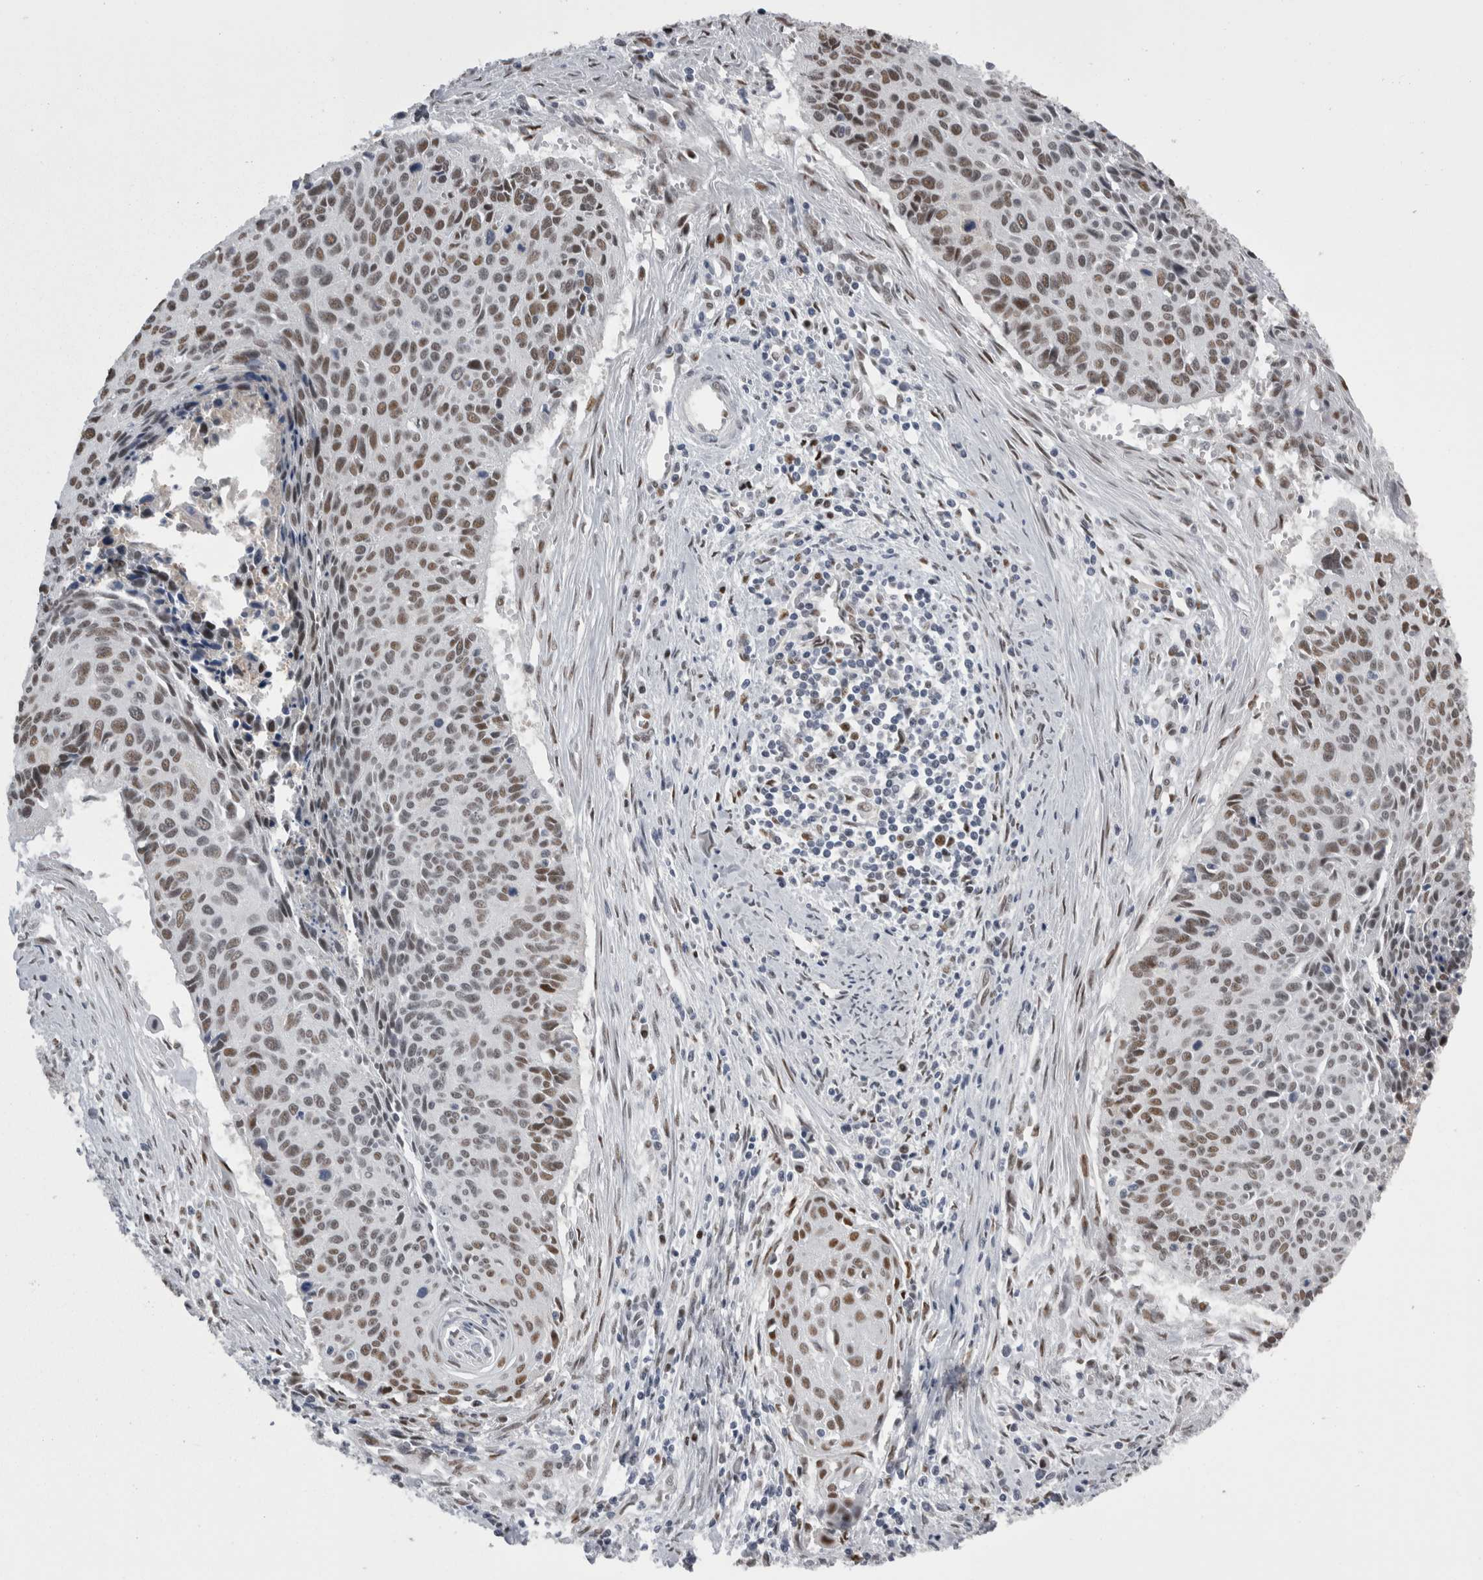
{"staining": {"intensity": "moderate", "quantity": "25%-75%", "location": "nuclear"}, "tissue": "cervical cancer", "cell_type": "Tumor cells", "image_type": "cancer", "snomed": [{"axis": "morphology", "description": "Squamous cell carcinoma, NOS"}, {"axis": "topography", "description": "Cervix"}], "caption": "Squamous cell carcinoma (cervical) was stained to show a protein in brown. There is medium levels of moderate nuclear positivity in approximately 25%-75% of tumor cells. The staining was performed using DAB (3,3'-diaminobenzidine), with brown indicating positive protein expression. Nuclei are stained blue with hematoxylin.", "gene": "C1orf54", "patient": {"sex": "female", "age": 55}}